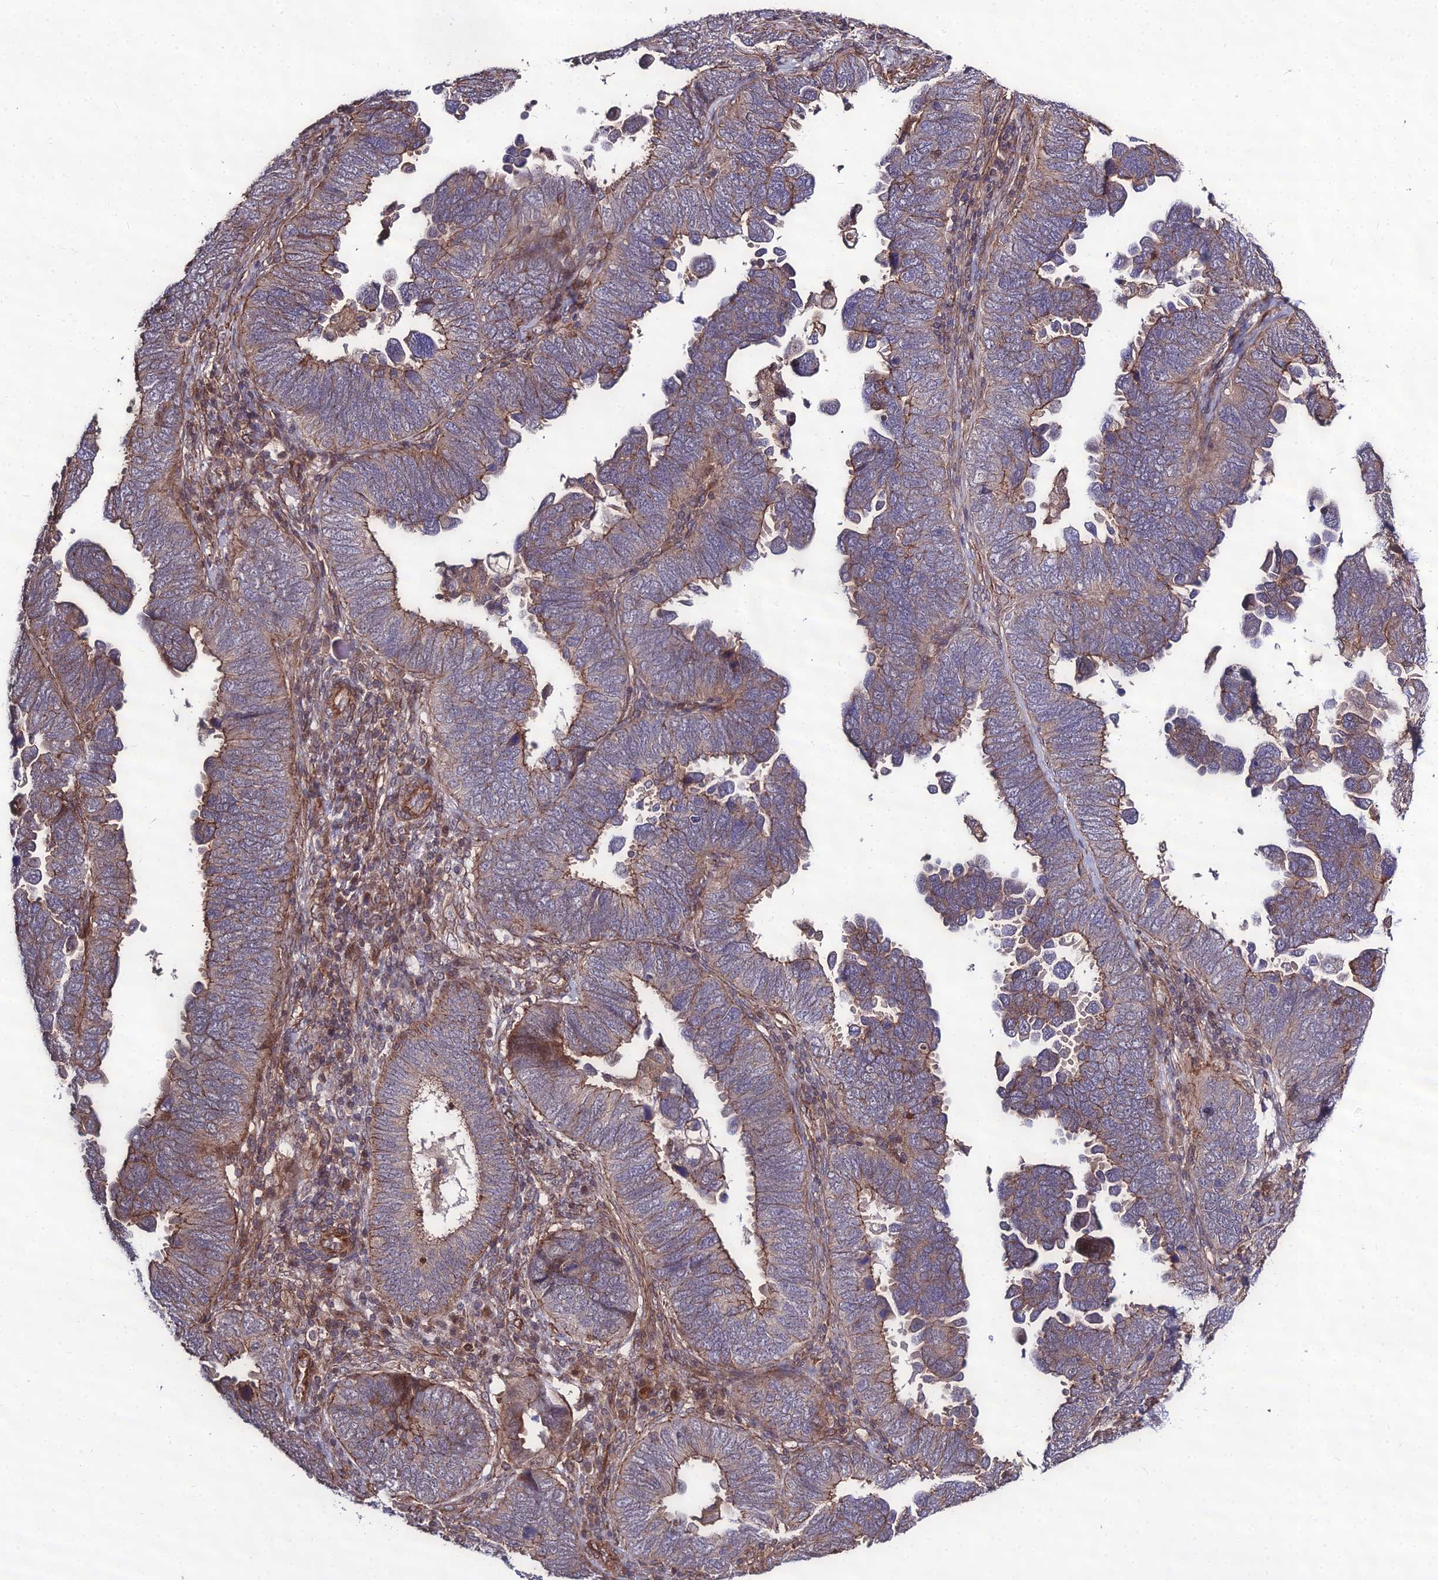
{"staining": {"intensity": "moderate", "quantity": "25%-75%", "location": "cytoplasmic/membranous"}, "tissue": "endometrial cancer", "cell_type": "Tumor cells", "image_type": "cancer", "snomed": [{"axis": "morphology", "description": "Adenocarcinoma, NOS"}, {"axis": "topography", "description": "Endometrium"}], "caption": "Endometrial adenocarcinoma stained for a protein (brown) displays moderate cytoplasmic/membranous positive expression in about 25%-75% of tumor cells.", "gene": "TSPYL2", "patient": {"sex": "female", "age": 79}}